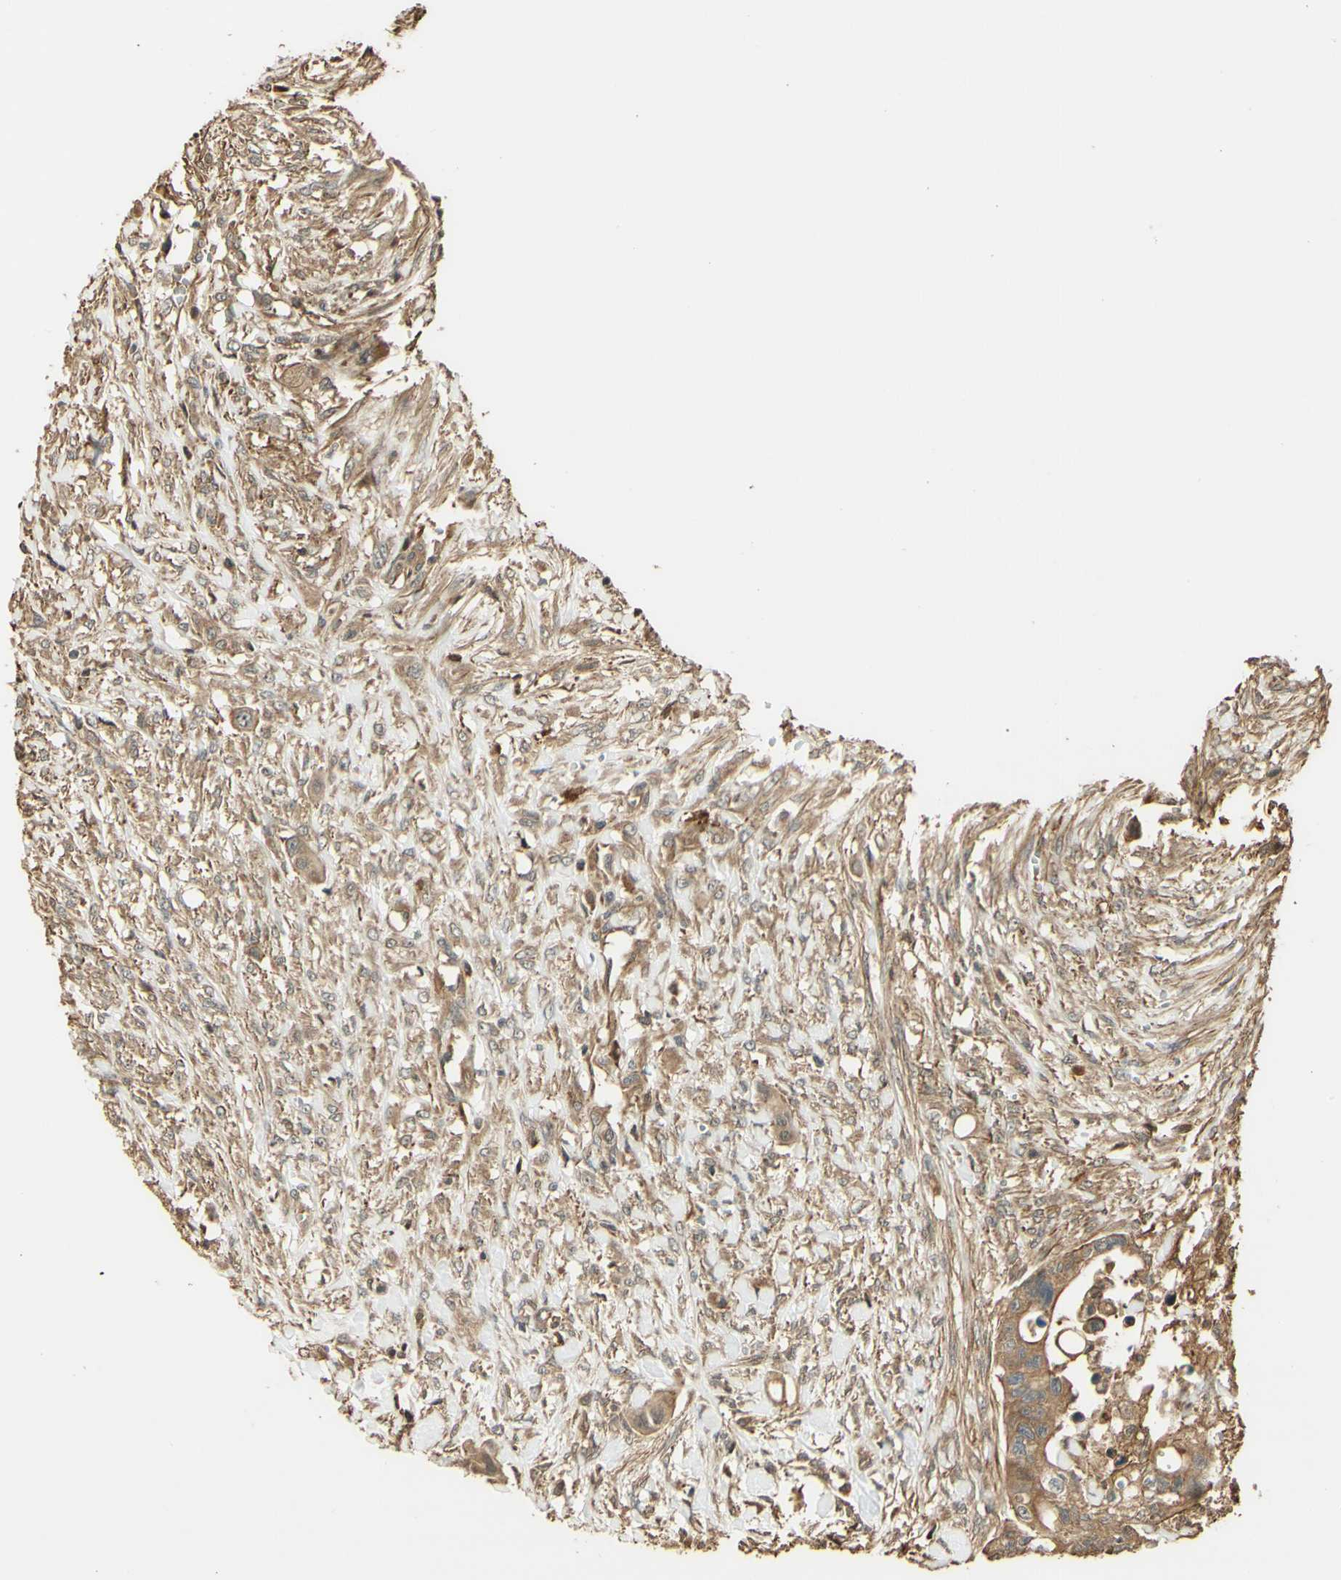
{"staining": {"intensity": "weak", "quantity": ">75%", "location": "cytoplasmic/membranous"}, "tissue": "colorectal cancer", "cell_type": "Tumor cells", "image_type": "cancer", "snomed": [{"axis": "morphology", "description": "Adenocarcinoma, NOS"}, {"axis": "topography", "description": "Colon"}], "caption": "Adenocarcinoma (colorectal) was stained to show a protein in brown. There is low levels of weak cytoplasmic/membranous expression in approximately >75% of tumor cells.", "gene": "AGER", "patient": {"sex": "female", "age": 57}}